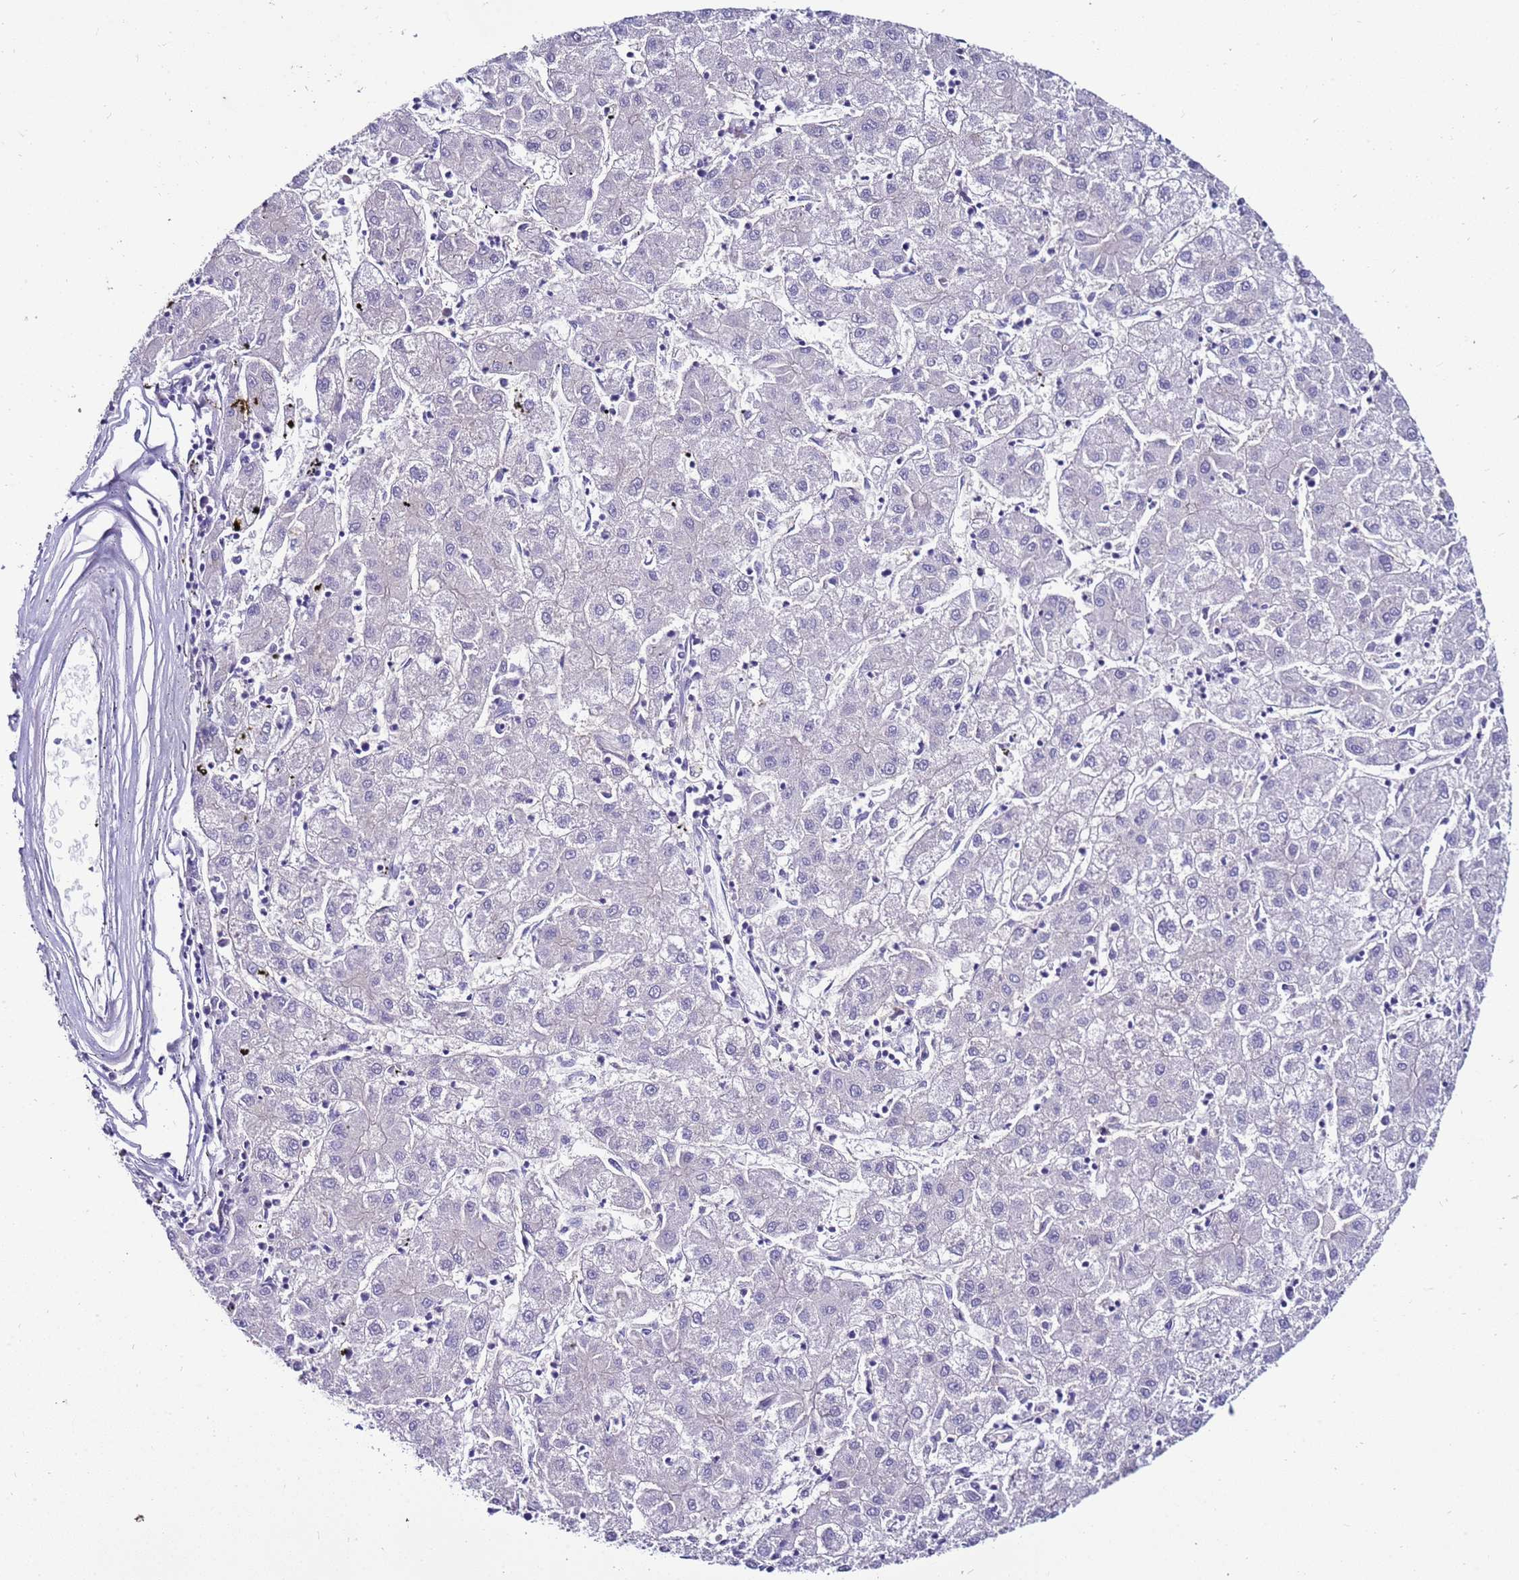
{"staining": {"intensity": "negative", "quantity": "none", "location": "none"}, "tissue": "liver cancer", "cell_type": "Tumor cells", "image_type": "cancer", "snomed": [{"axis": "morphology", "description": "Carcinoma, Hepatocellular, NOS"}, {"axis": "topography", "description": "Liver"}], "caption": "Tumor cells show no significant positivity in liver cancer (hepatocellular carcinoma).", "gene": "GPN3", "patient": {"sex": "male", "age": 72}}